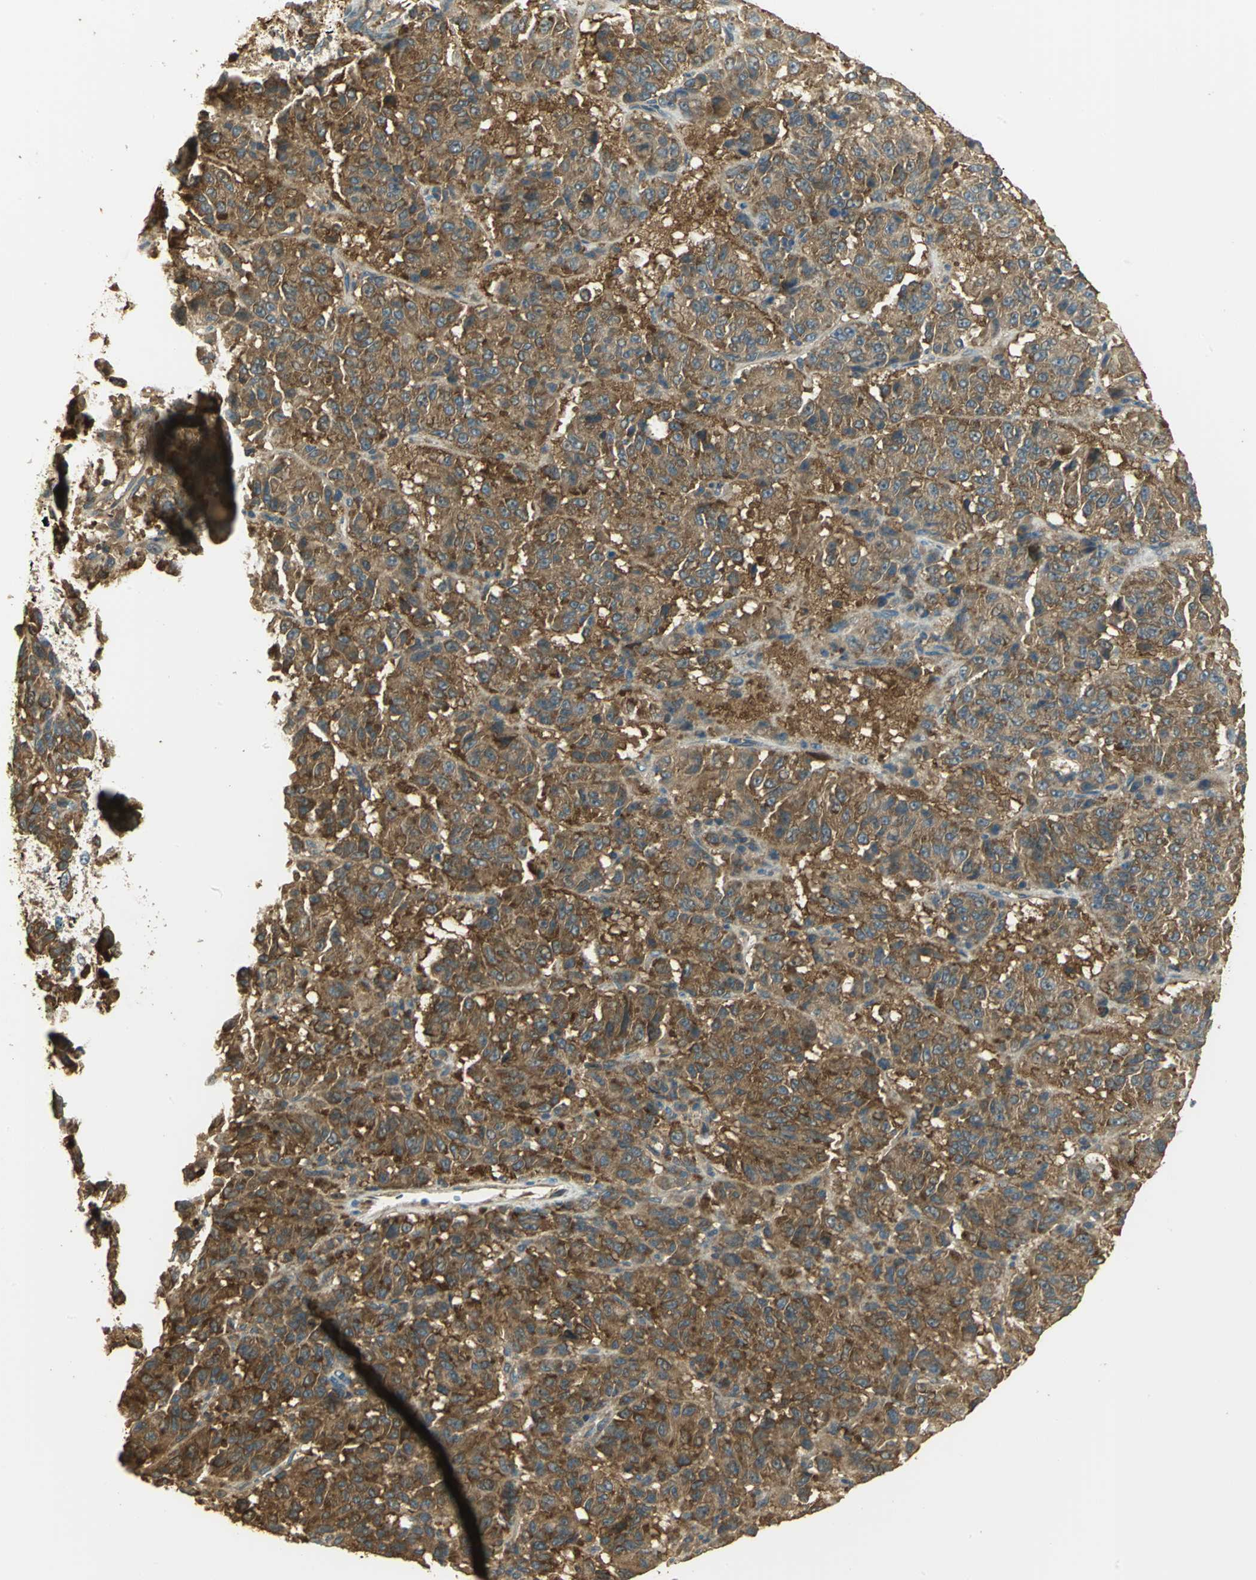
{"staining": {"intensity": "strong", "quantity": ">75%", "location": "cytoplasmic/membranous"}, "tissue": "melanoma", "cell_type": "Tumor cells", "image_type": "cancer", "snomed": [{"axis": "morphology", "description": "Malignant melanoma, Metastatic site"}, {"axis": "topography", "description": "Lung"}], "caption": "Approximately >75% of tumor cells in melanoma reveal strong cytoplasmic/membranous protein positivity as visualized by brown immunohistochemical staining.", "gene": "RARS1", "patient": {"sex": "male", "age": 64}}